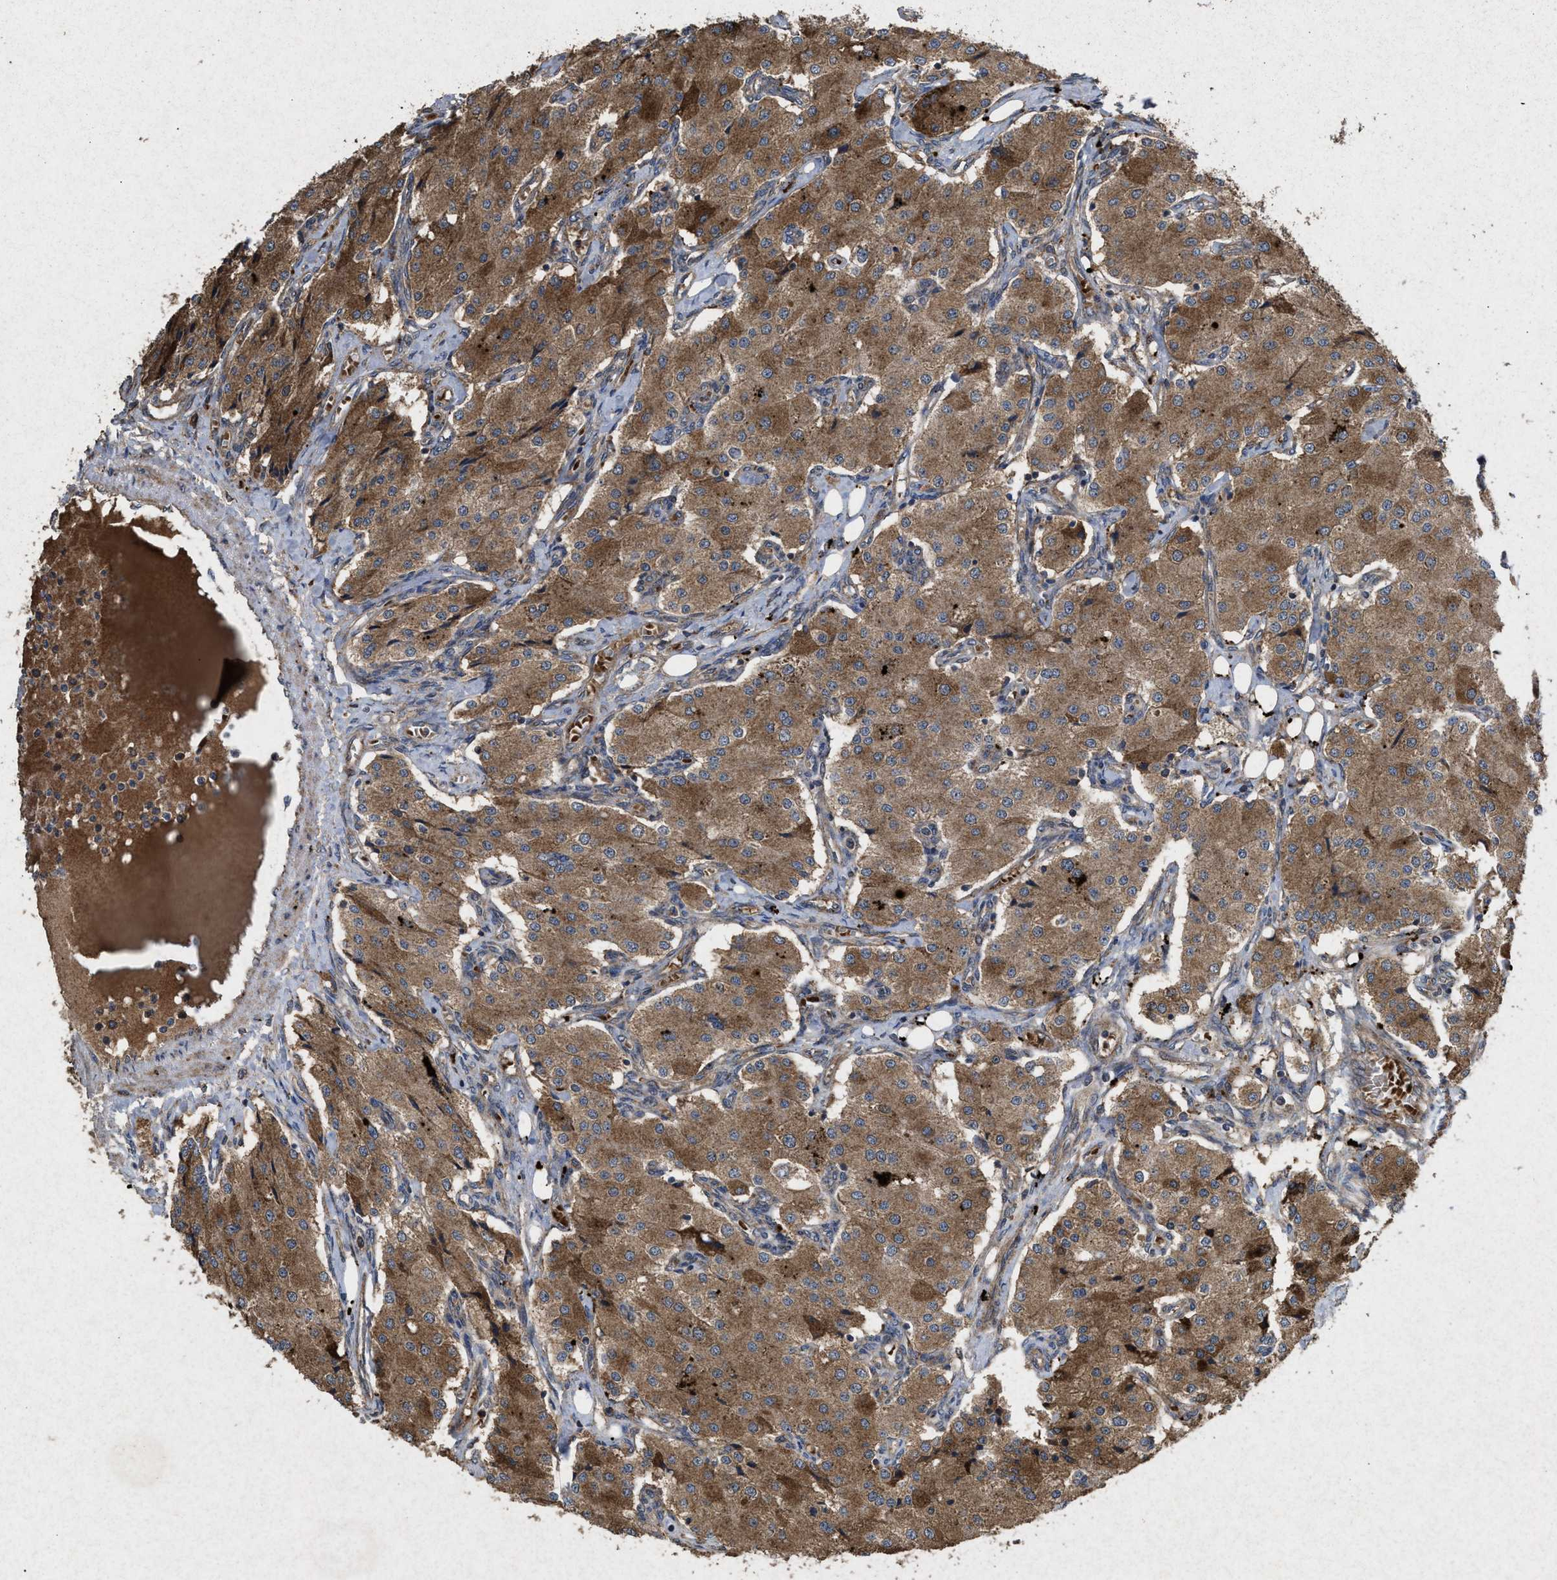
{"staining": {"intensity": "moderate", "quantity": ">75%", "location": "cytoplasmic/membranous"}, "tissue": "carcinoid", "cell_type": "Tumor cells", "image_type": "cancer", "snomed": [{"axis": "morphology", "description": "Carcinoid, malignant, NOS"}, {"axis": "topography", "description": "Colon"}], "caption": "Immunohistochemical staining of carcinoid (malignant) shows medium levels of moderate cytoplasmic/membranous protein expression in approximately >75% of tumor cells. The staining is performed using DAB brown chromogen to label protein expression. The nuclei are counter-stained blue using hematoxylin.", "gene": "MSI2", "patient": {"sex": "female", "age": 52}}